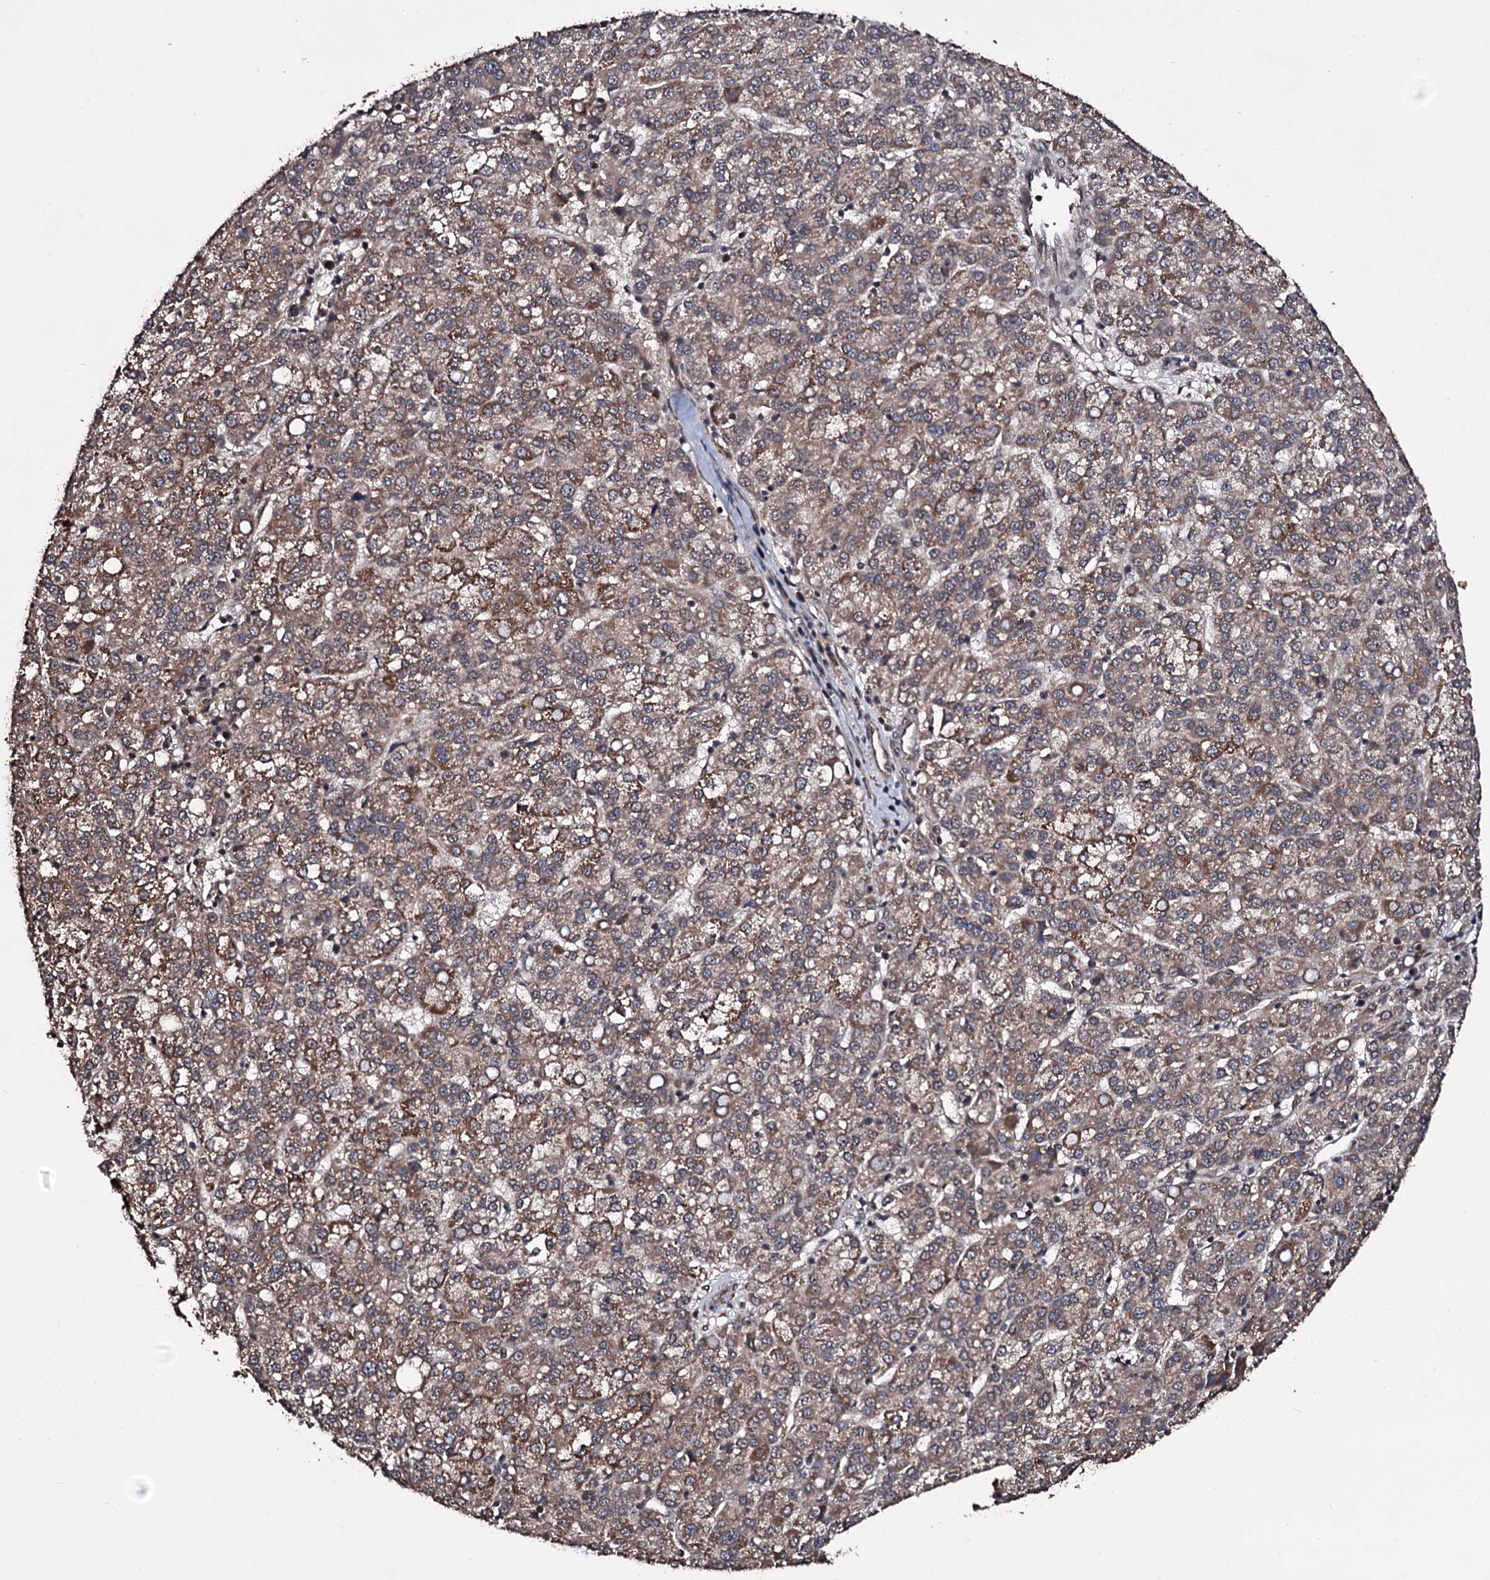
{"staining": {"intensity": "weak", "quantity": ">75%", "location": "cytoplasmic/membranous"}, "tissue": "liver cancer", "cell_type": "Tumor cells", "image_type": "cancer", "snomed": [{"axis": "morphology", "description": "Carcinoma, Hepatocellular, NOS"}, {"axis": "topography", "description": "Liver"}], "caption": "High-power microscopy captured an immunohistochemistry (IHC) micrograph of liver cancer, revealing weak cytoplasmic/membranous staining in approximately >75% of tumor cells.", "gene": "MRPS31", "patient": {"sex": "female", "age": 58}}